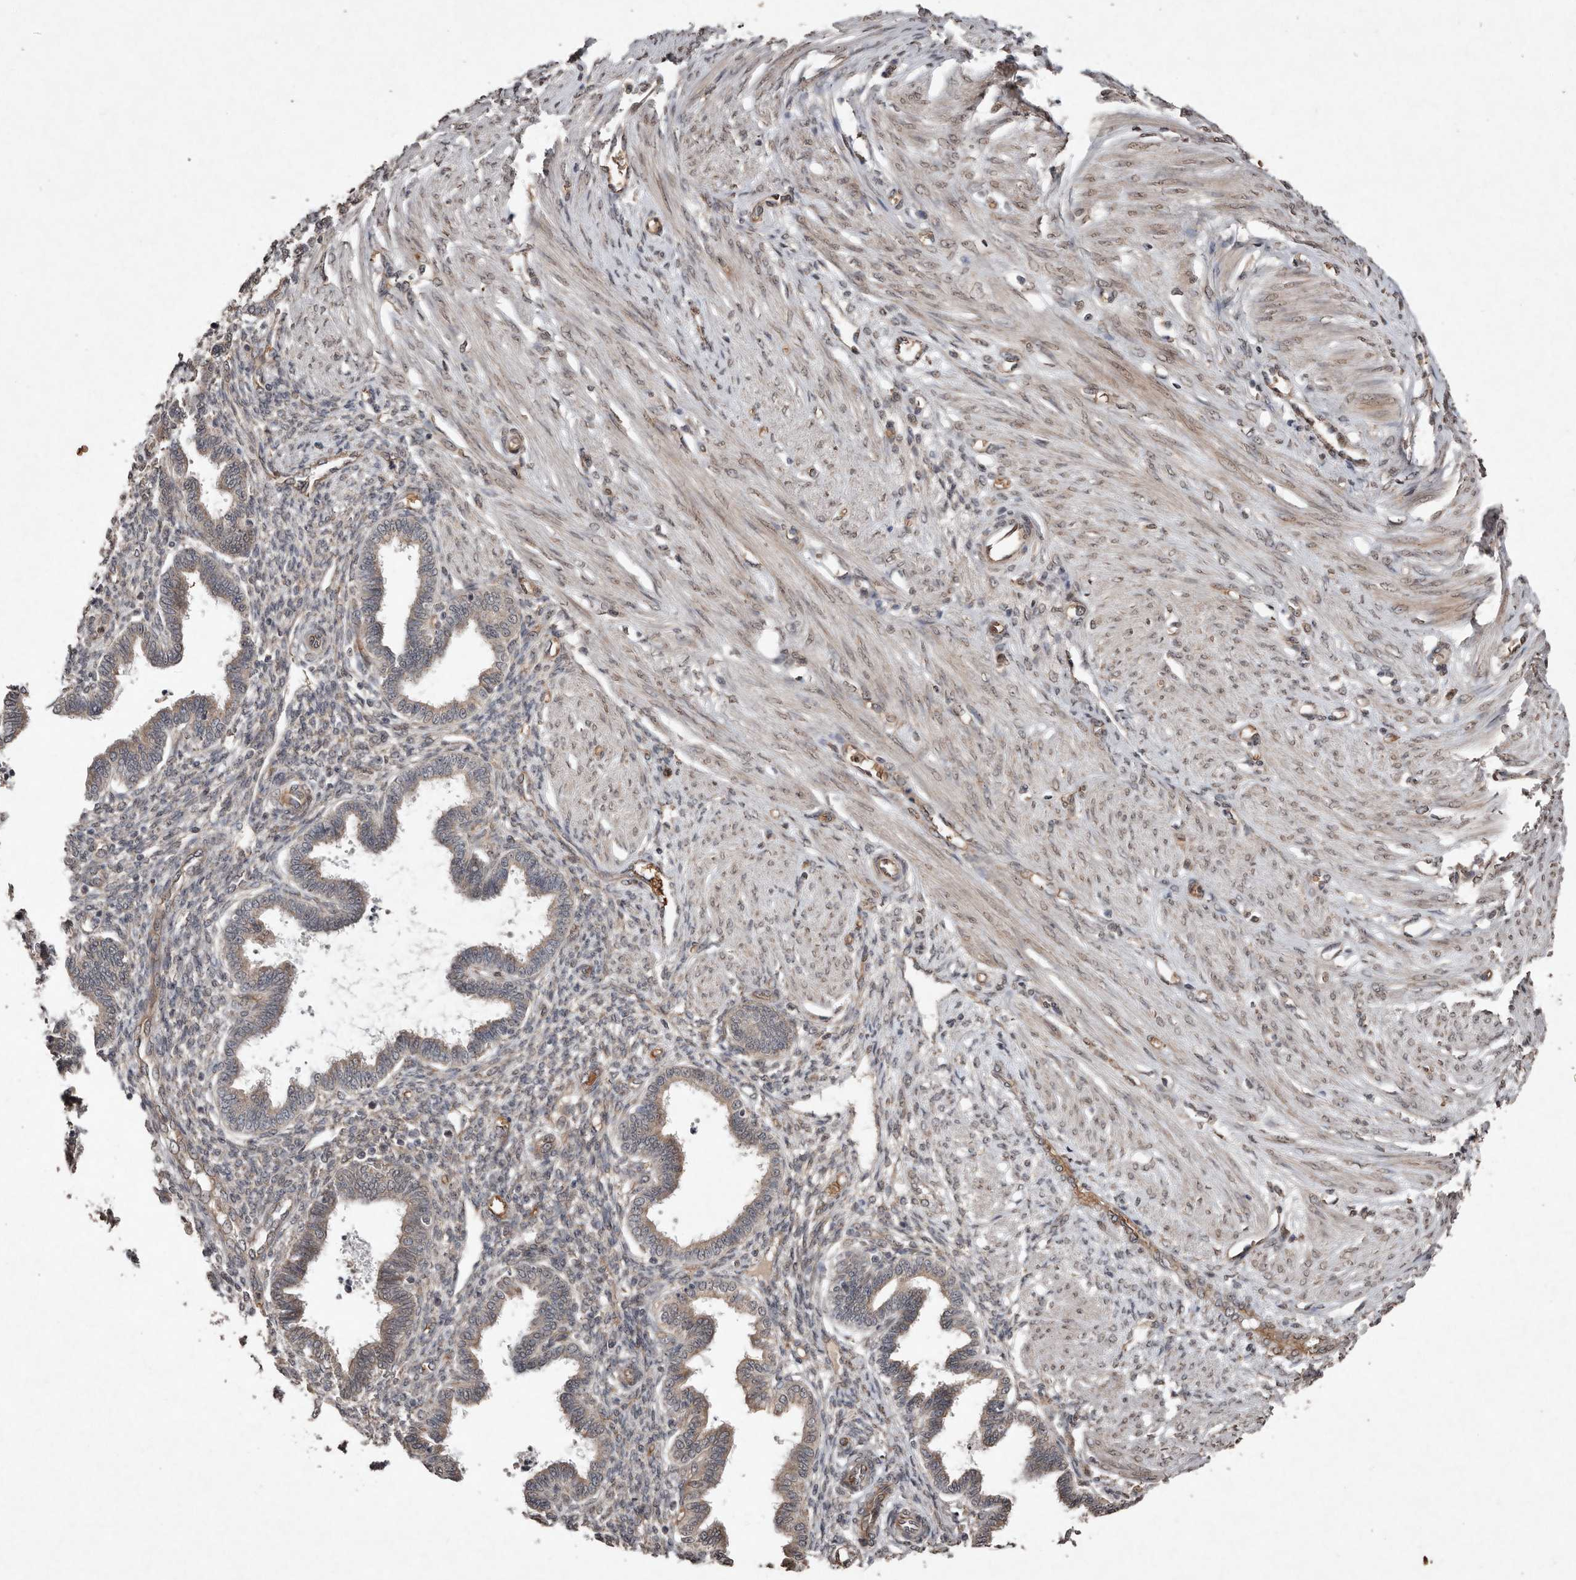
{"staining": {"intensity": "weak", "quantity": "<25%", "location": "cytoplasmic/membranous"}, "tissue": "endometrium", "cell_type": "Cells in endometrial stroma", "image_type": "normal", "snomed": [{"axis": "morphology", "description": "Normal tissue, NOS"}, {"axis": "topography", "description": "Endometrium"}], "caption": "This is an immunohistochemistry image of normal endometrium. There is no positivity in cells in endometrial stroma.", "gene": "DIP2C", "patient": {"sex": "female", "age": 33}}